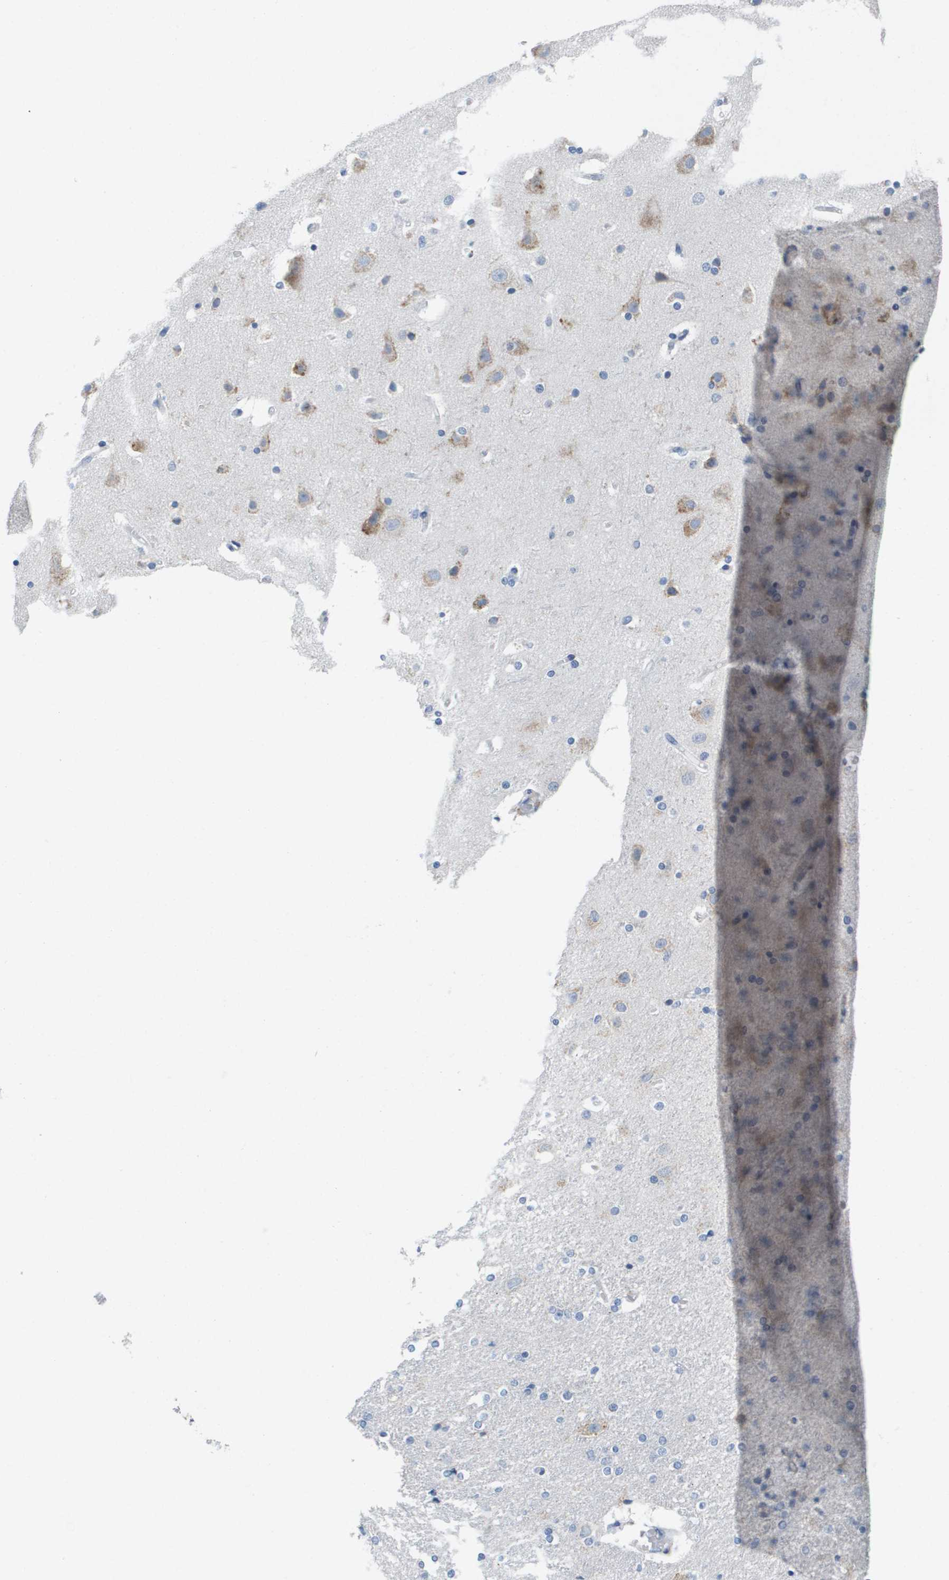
{"staining": {"intensity": "negative", "quantity": "none", "location": "none"}, "tissue": "caudate", "cell_type": "Glial cells", "image_type": "normal", "snomed": [{"axis": "morphology", "description": "Normal tissue, NOS"}, {"axis": "topography", "description": "Lateral ventricle wall"}], "caption": "Image shows no significant protein expression in glial cells of unremarkable caudate. The staining is performed using DAB brown chromogen with nuclei counter-stained in using hematoxylin.", "gene": "CD3G", "patient": {"sex": "female", "age": 54}}